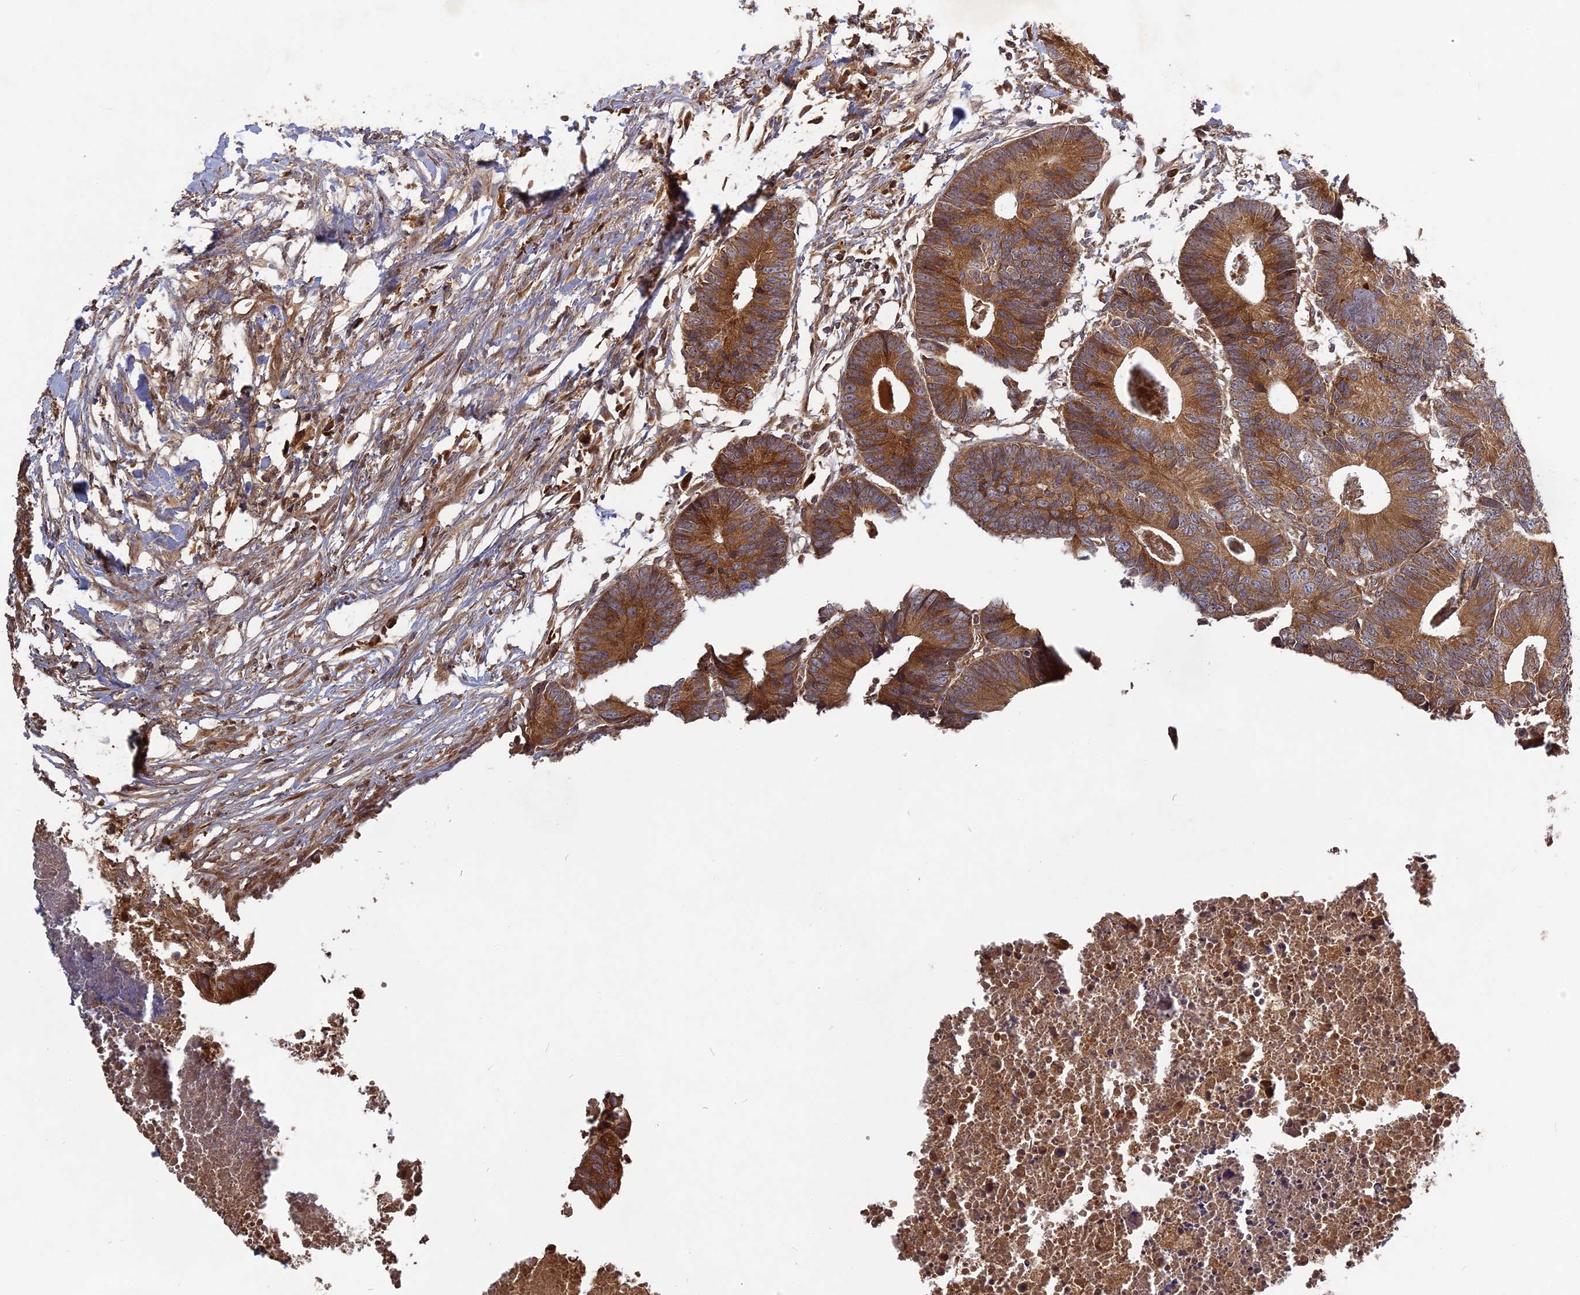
{"staining": {"intensity": "strong", "quantity": ">75%", "location": "cytoplasmic/membranous"}, "tissue": "colorectal cancer", "cell_type": "Tumor cells", "image_type": "cancer", "snomed": [{"axis": "morphology", "description": "Adenocarcinoma, NOS"}, {"axis": "topography", "description": "Colon"}], "caption": "Immunohistochemistry (IHC) of adenocarcinoma (colorectal) reveals high levels of strong cytoplasmic/membranous positivity in approximately >75% of tumor cells.", "gene": "TMUB2", "patient": {"sex": "female", "age": 57}}